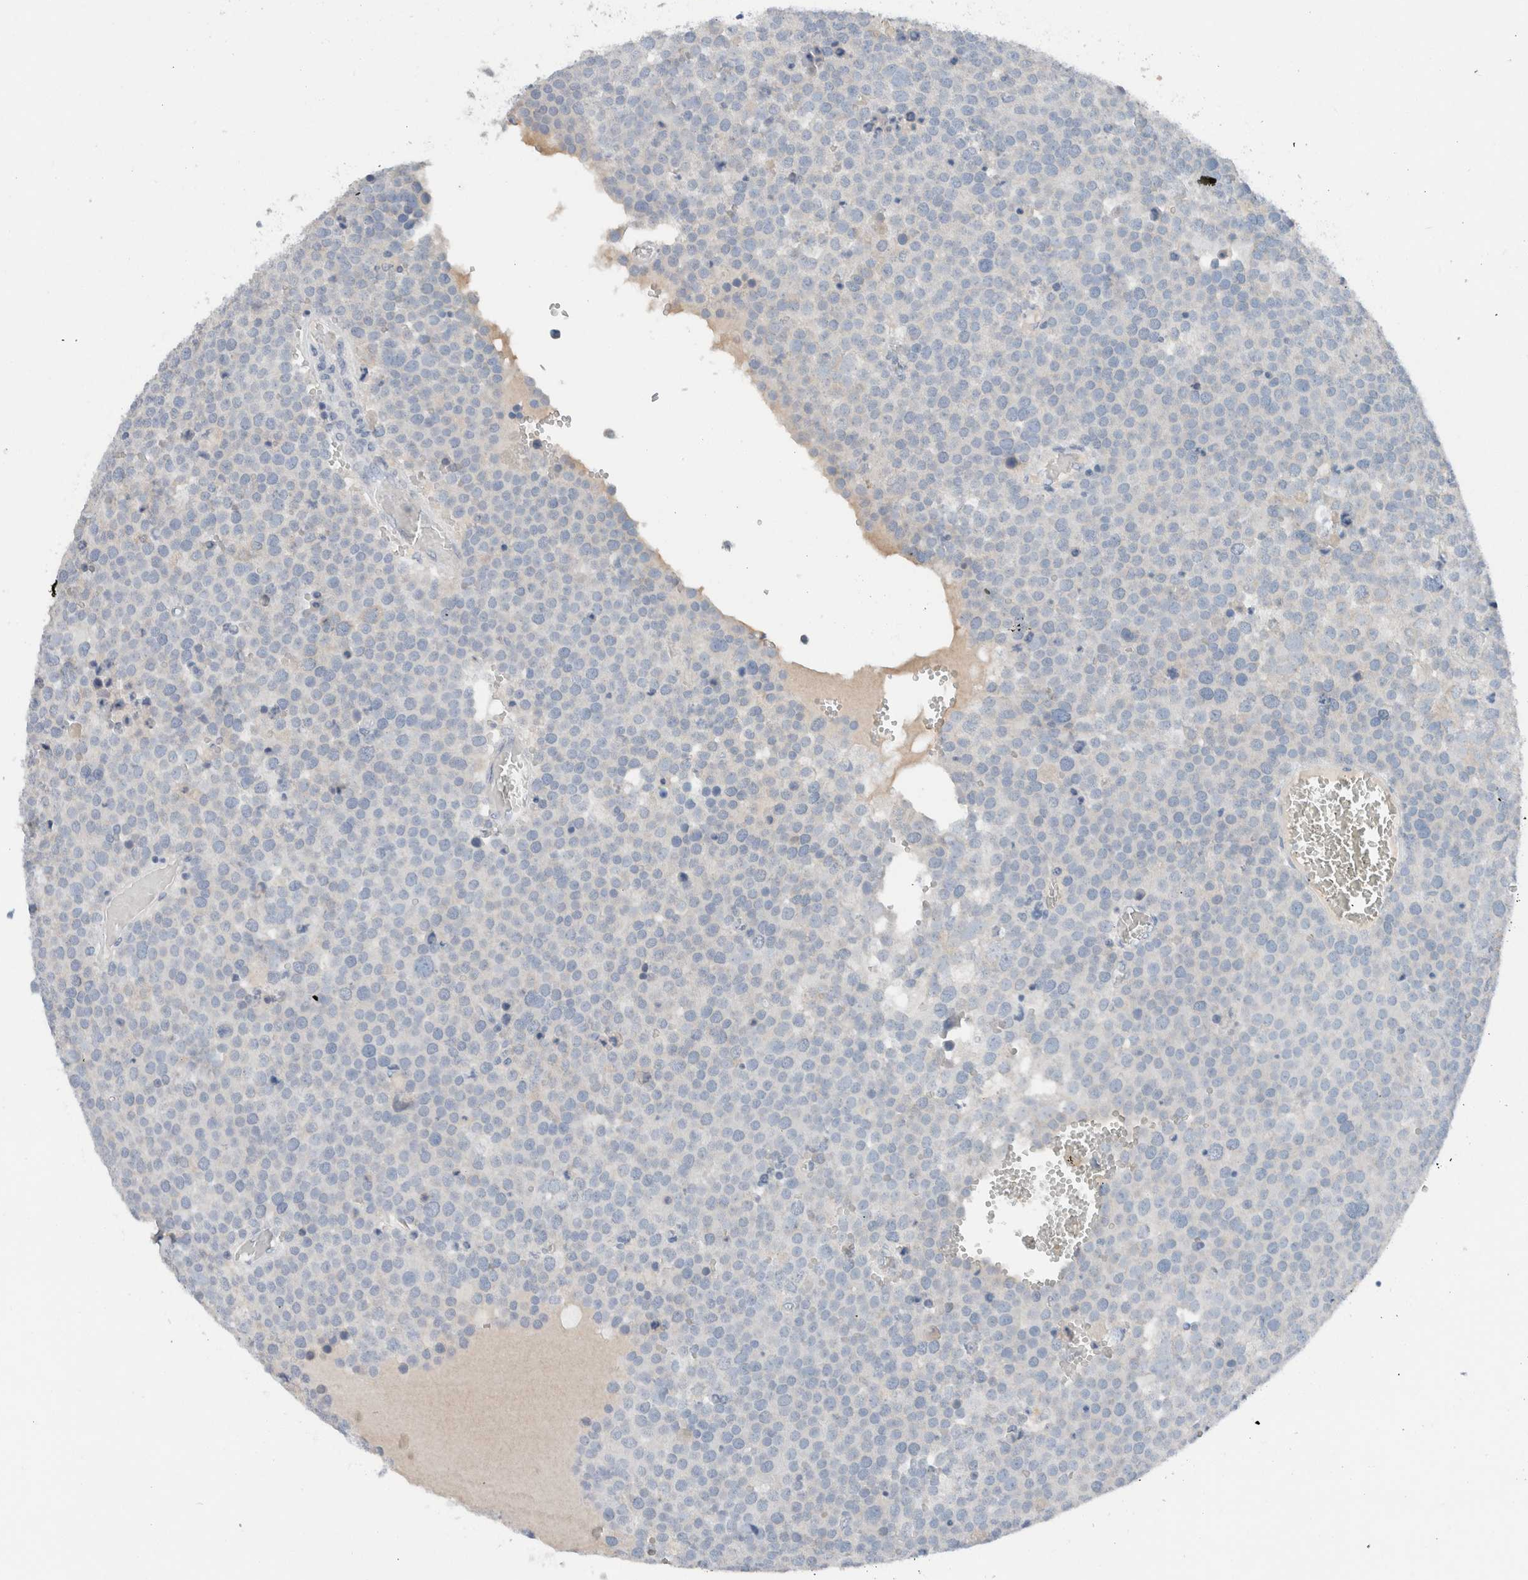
{"staining": {"intensity": "negative", "quantity": "none", "location": "none"}, "tissue": "testis cancer", "cell_type": "Tumor cells", "image_type": "cancer", "snomed": [{"axis": "morphology", "description": "Seminoma, NOS"}, {"axis": "topography", "description": "Testis"}], "caption": "Testis cancer (seminoma) was stained to show a protein in brown. There is no significant expression in tumor cells. Brightfield microscopy of IHC stained with DAB (brown) and hematoxylin (blue), captured at high magnification.", "gene": "DUOX1", "patient": {"sex": "male", "age": 71}}